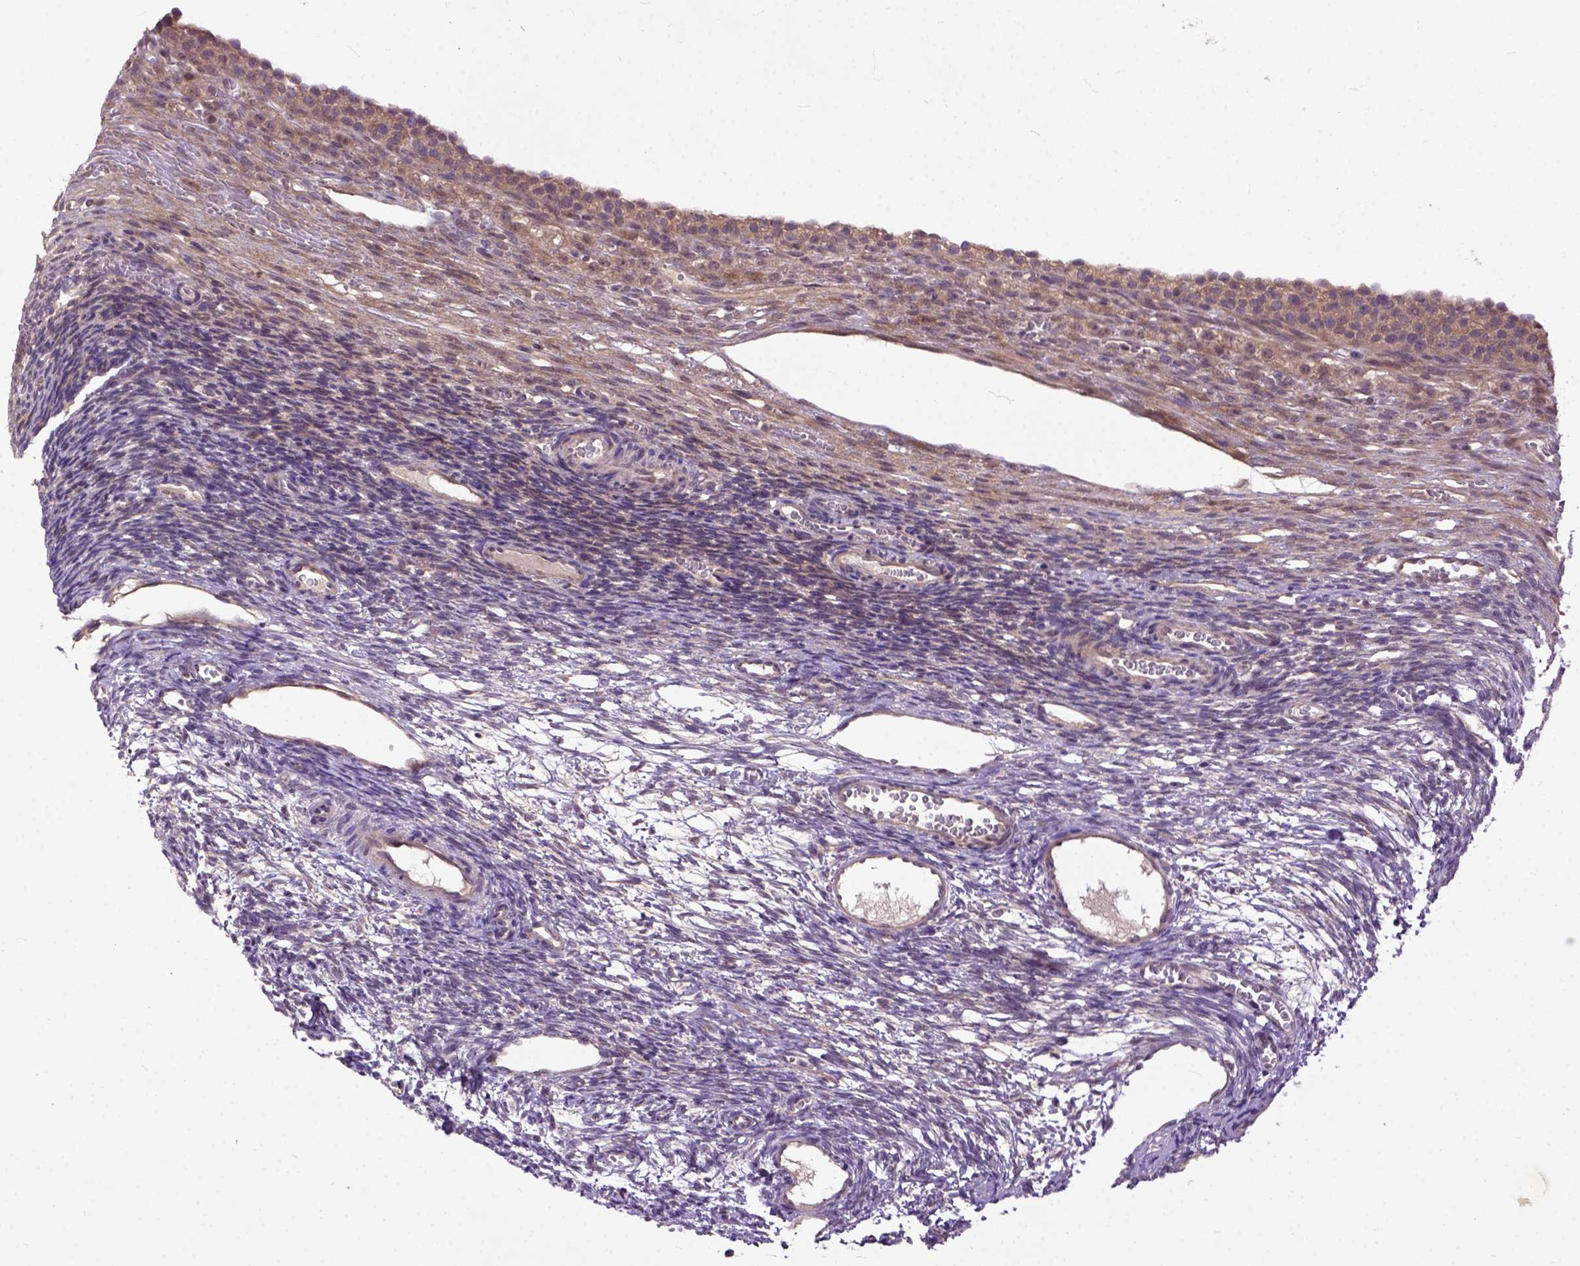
{"staining": {"intensity": "moderate", "quantity": ">75%", "location": "cytoplasmic/membranous"}, "tissue": "ovary", "cell_type": "Follicle cells", "image_type": "normal", "snomed": [{"axis": "morphology", "description": "Normal tissue, NOS"}, {"axis": "topography", "description": "Ovary"}], "caption": "IHC (DAB) staining of benign human ovary reveals moderate cytoplasmic/membranous protein expression in approximately >75% of follicle cells. (Brightfield microscopy of DAB IHC at high magnification).", "gene": "CPNE1", "patient": {"sex": "female", "age": 34}}